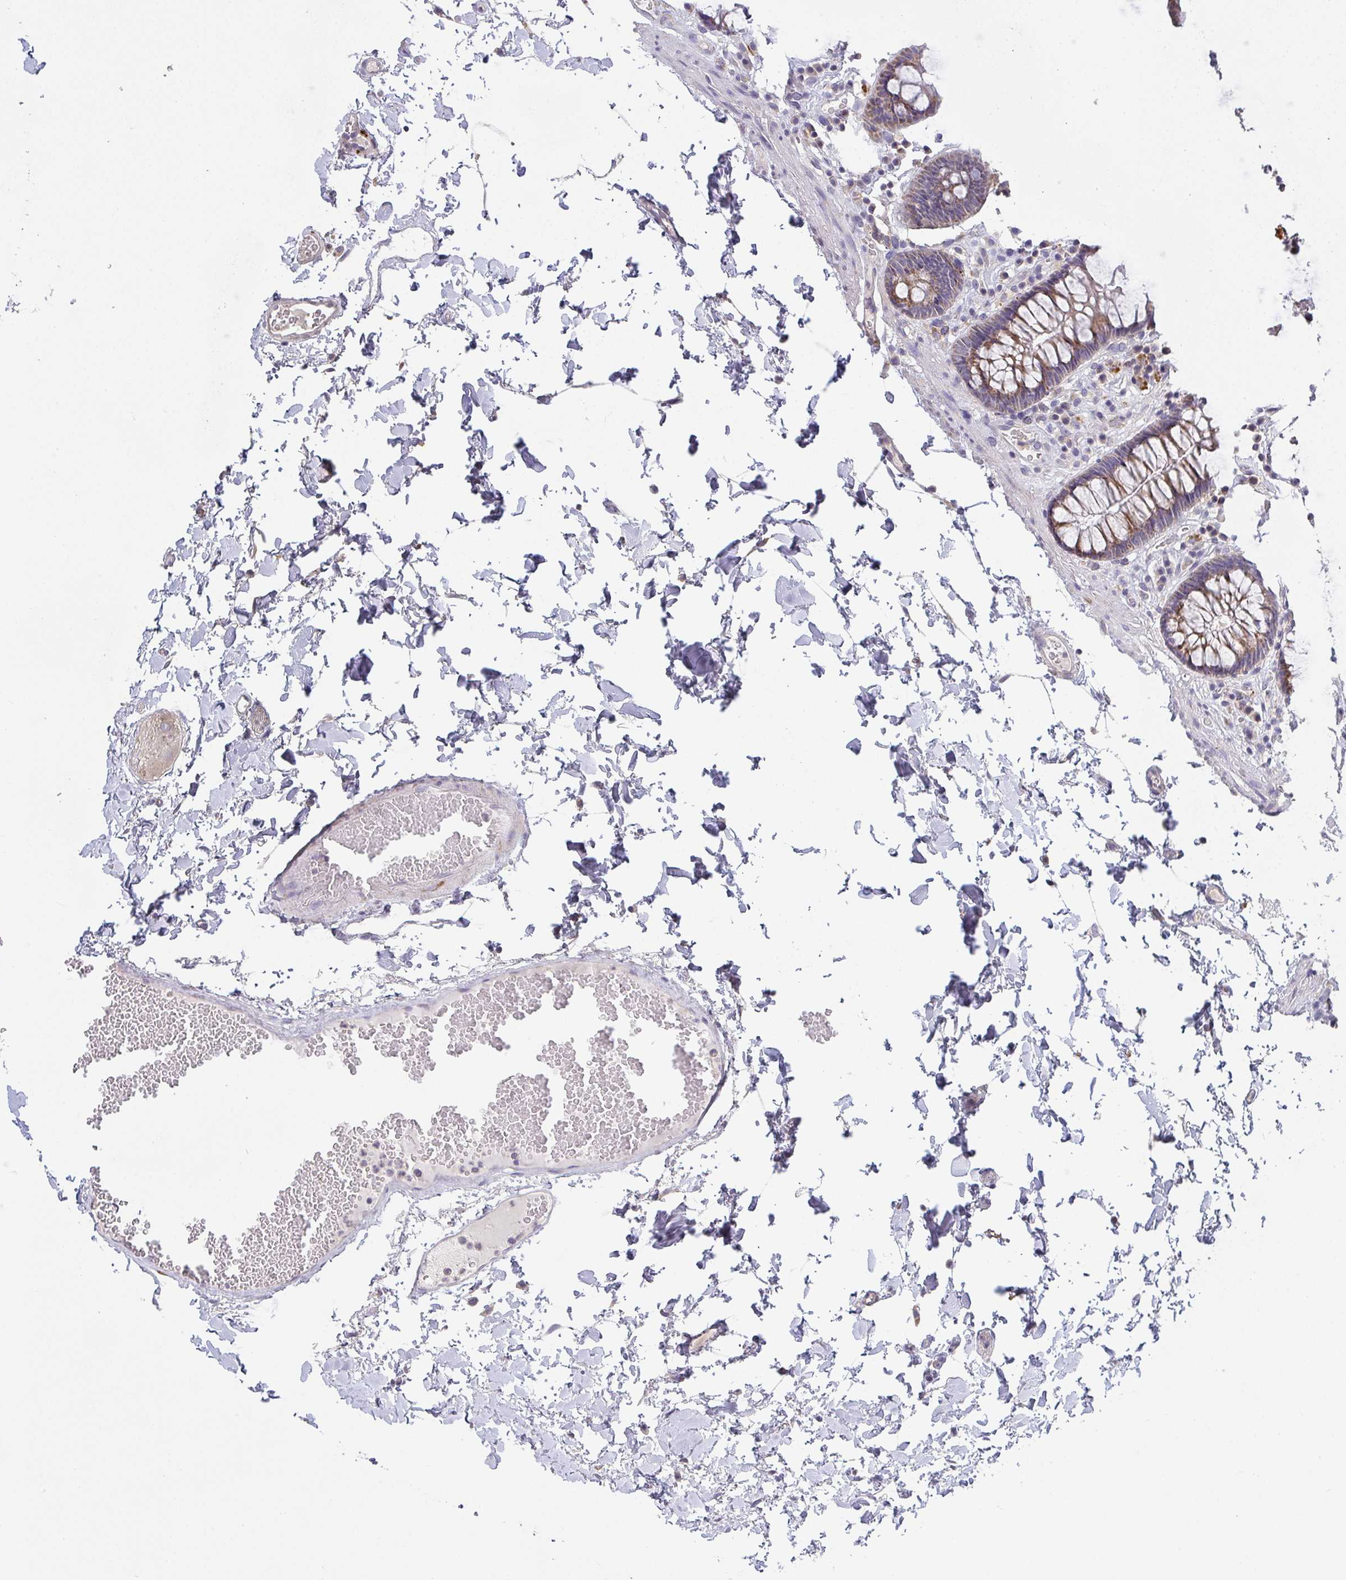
{"staining": {"intensity": "negative", "quantity": "none", "location": "none"}, "tissue": "colon", "cell_type": "Endothelial cells", "image_type": "normal", "snomed": [{"axis": "morphology", "description": "Normal tissue, NOS"}, {"axis": "topography", "description": "Colon"}, {"axis": "topography", "description": "Peripheral nerve tissue"}], "caption": "IHC of normal human colon reveals no positivity in endothelial cells.", "gene": "TMEM219", "patient": {"sex": "male", "age": 84}}